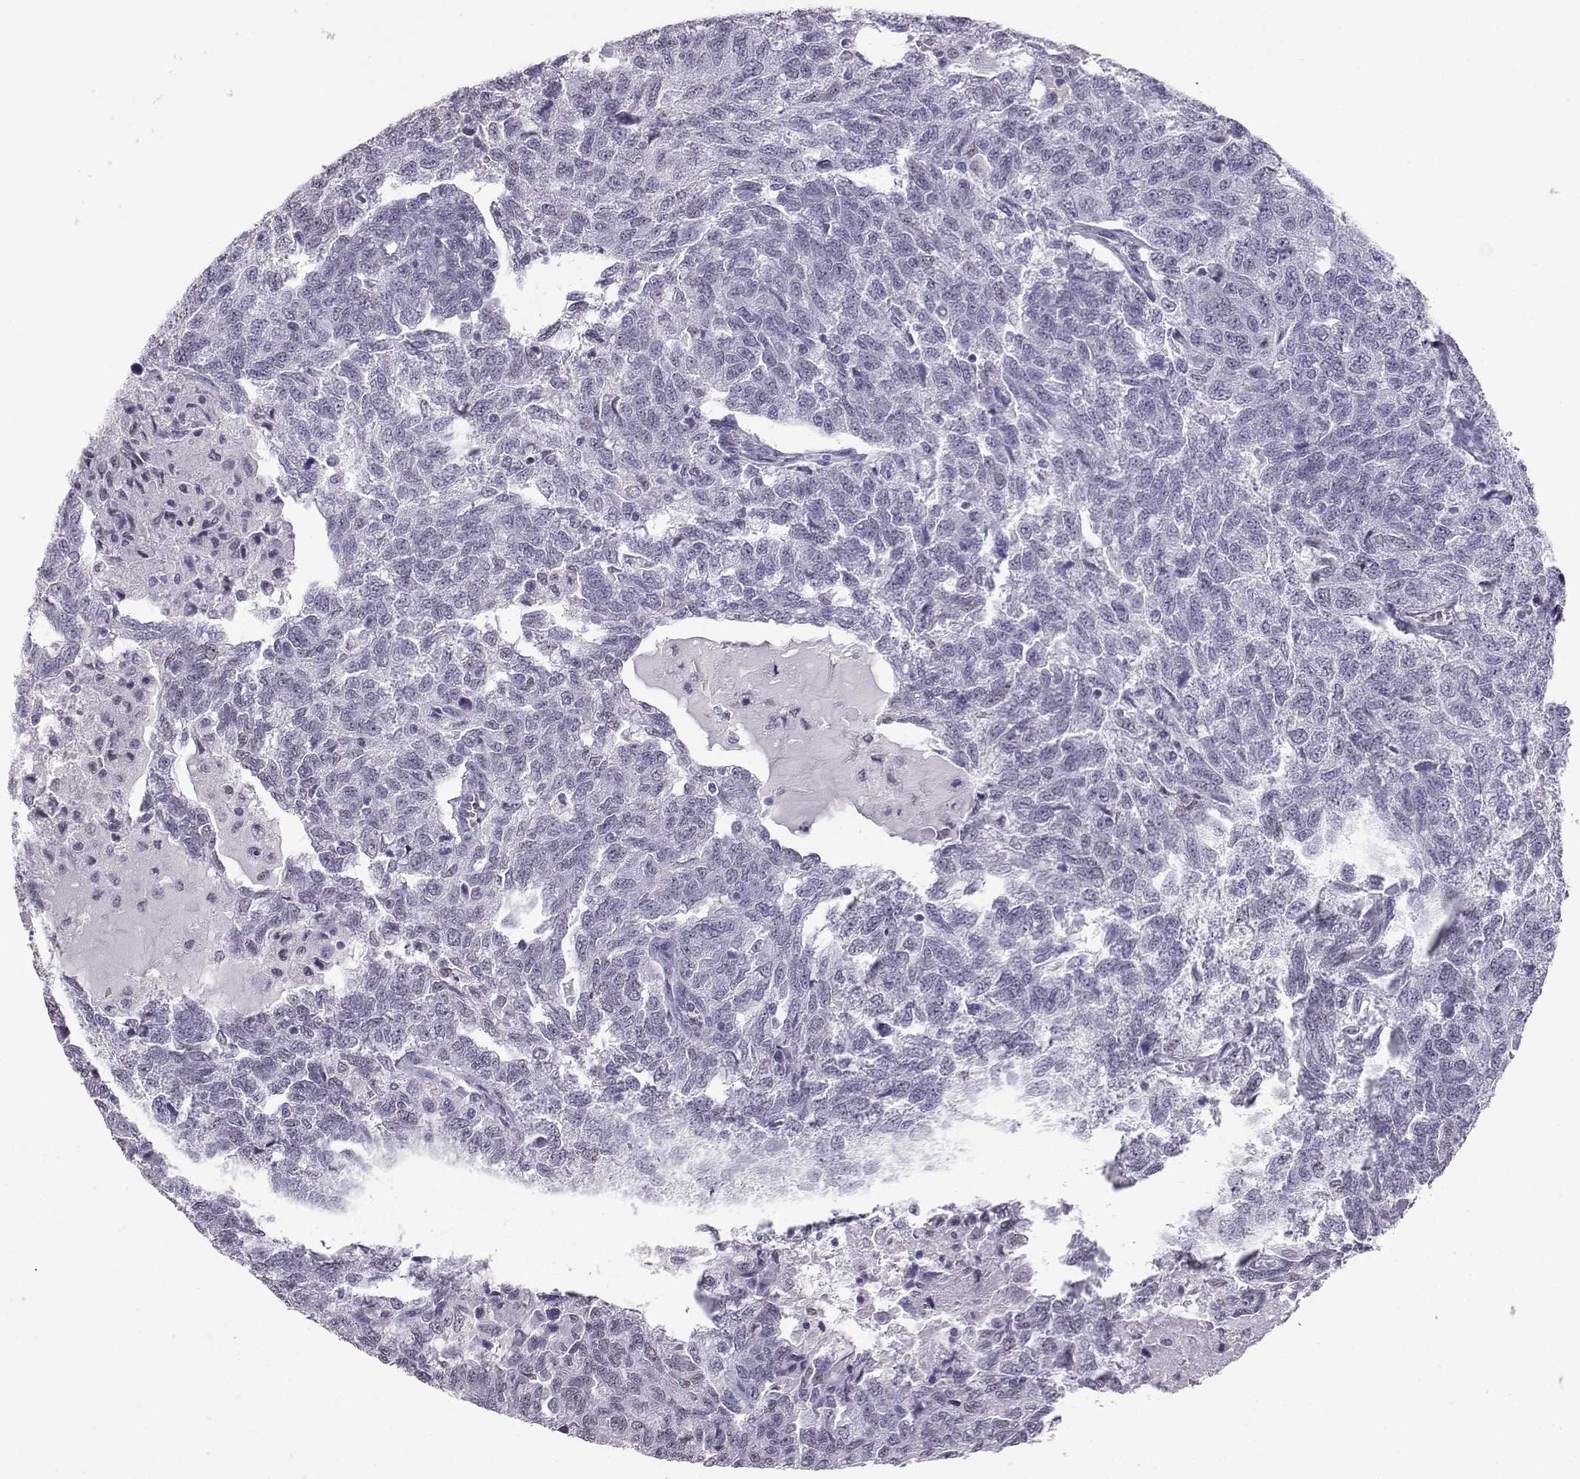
{"staining": {"intensity": "negative", "quantity": "none", "location": "none"}, "tissue": "ovarian cancer", "cell_type": "Tumor cells", "image_type": "cancer", "snomed": [{"axis": "morphology", "description": "Cystadenocarcinoma, serous, NOS"}, {"axis": "topography", "description": "Ovary"}], "caption": "DAB (3,3'-diaminobenzidine) immunohistochemical staining of human serous cystadenocarcinoma (ovarian) exhibits no significant expression in tumor cells. (DAB (3,3'-diaminobenzidine) IHC, high magnification).", "gene": "TEDC2", "patient": {"sex": "female", "age": 71}}